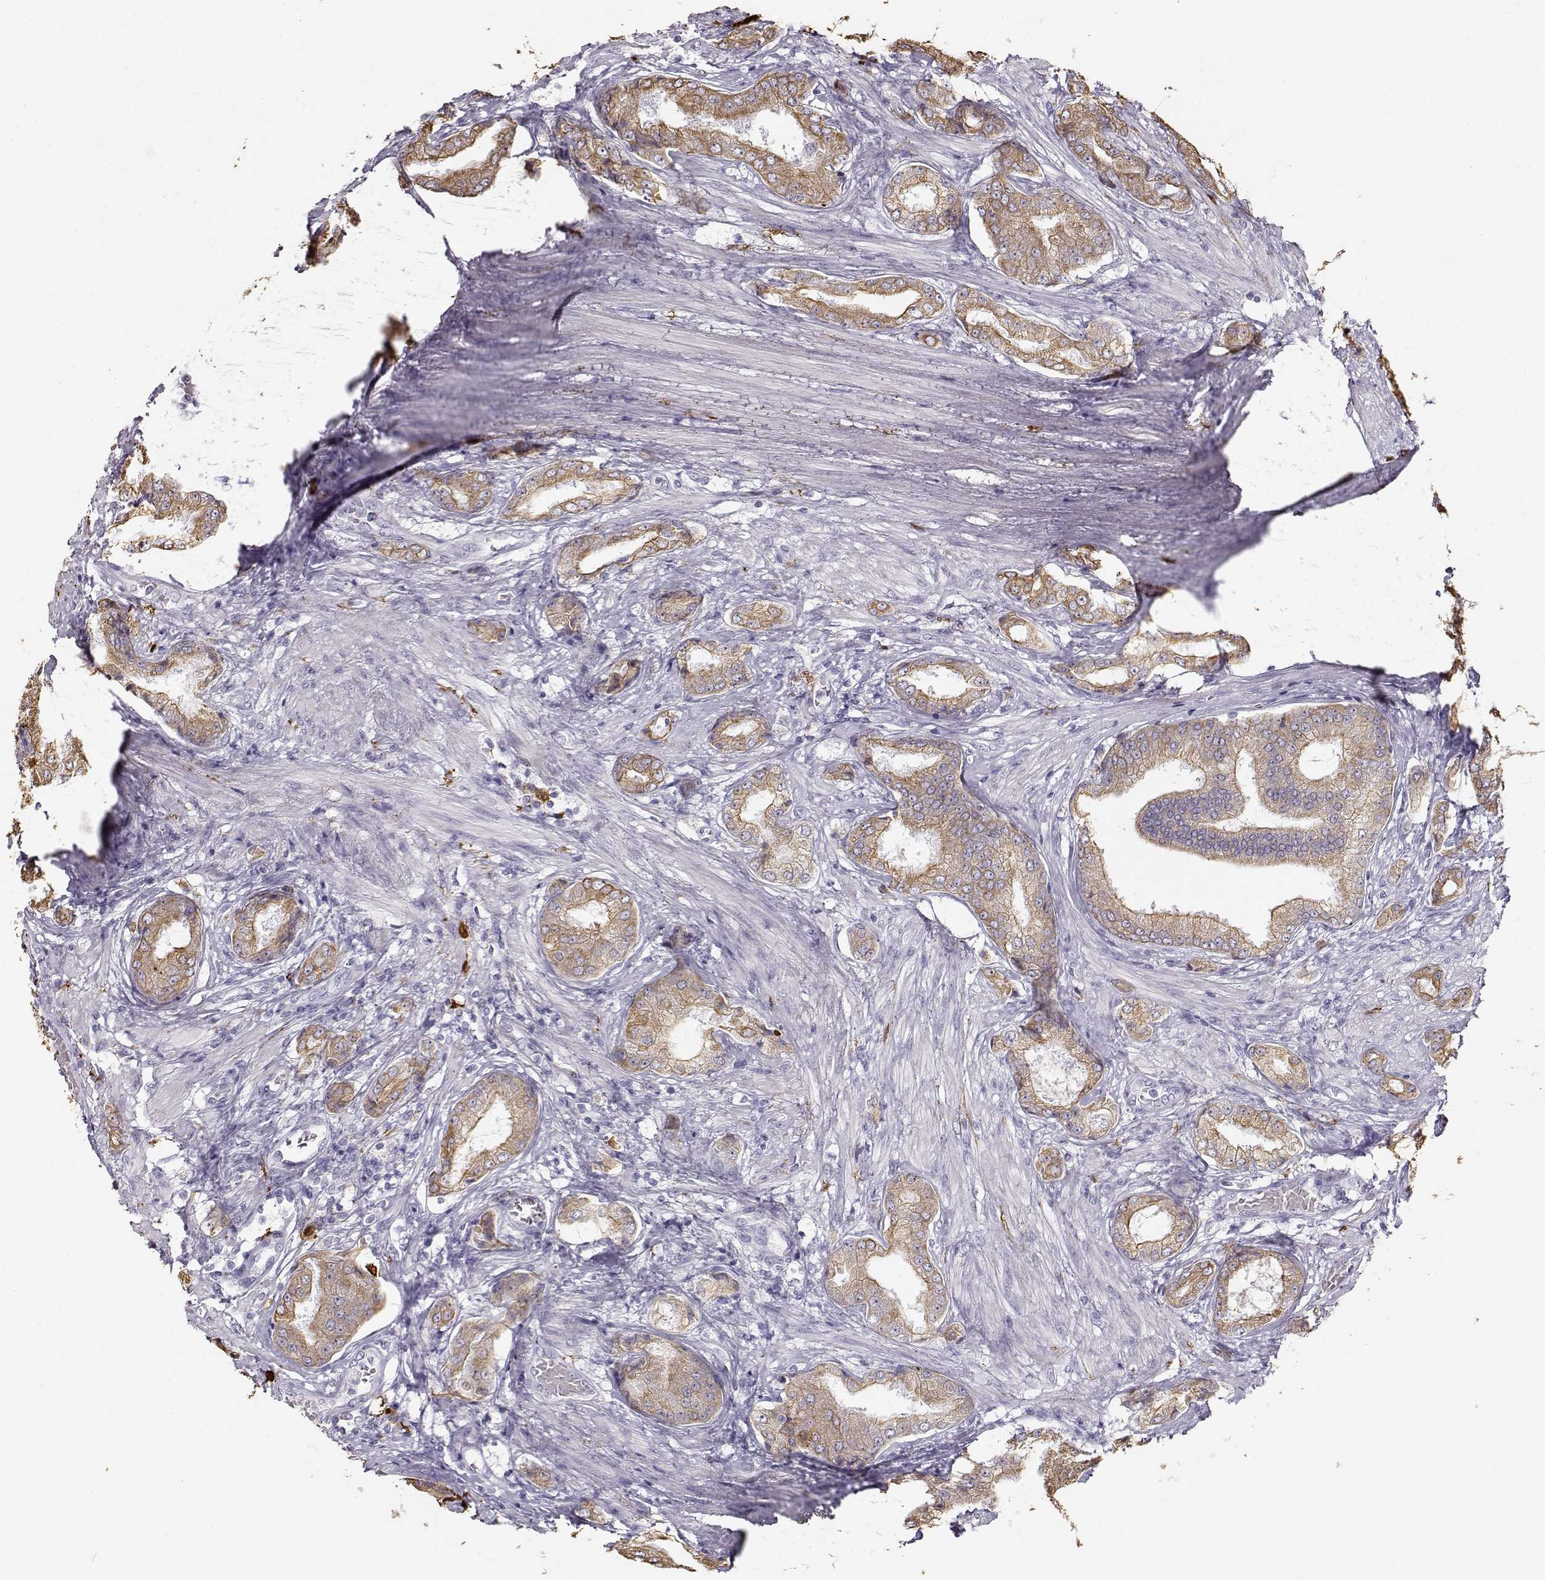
{"staining": {"intensity": "weak", "quantity": ">75%", "location": "cytoplasmic/membranous"}, "tissue": "prostate cancer", "cell_type": "Tumor cells", "image_type": "cancer", "snomed": [{"axis": "morphology", "description": "Adenocarcinoma, NOS"}, {"axis": "topography", "description": "Prostate"}], "caption": "Immunohistochemistry (IHC) (DAB) staining of human prostate cancer displays weak cytoplasmic/membranous protein positivity in approximately >75% of tumor cells.", "gene": "S100B", "patient": {"sex": "male", "age": 63}}